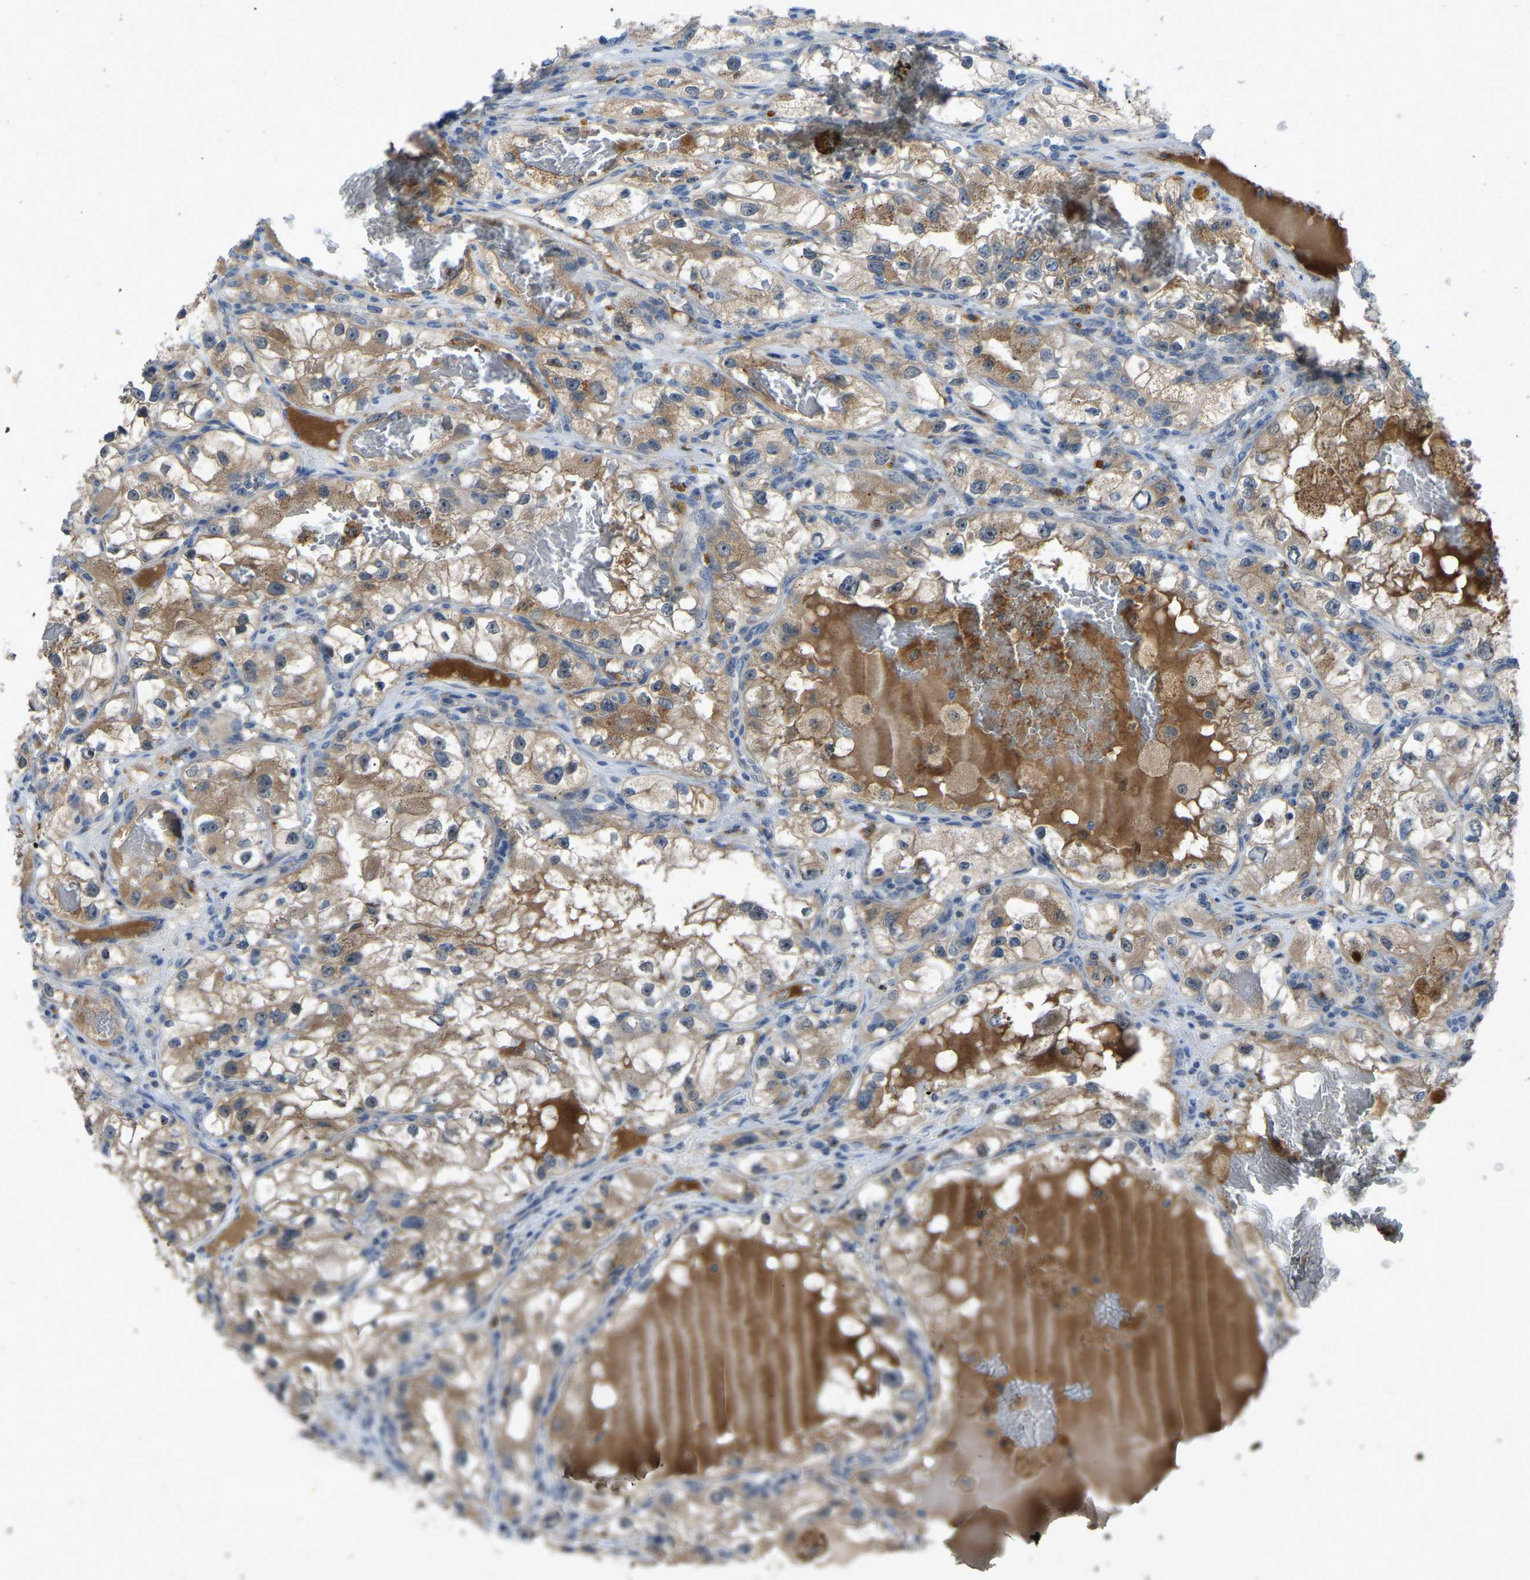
{"staining": {"intensity": "moderate", "quantity": "25%-75%", "location": "cytoplasmic/membranous"}, "tissue": "renal cancer", "cell_type": "Tumor cells", "image_type": "cancer", "snomed": [{"axis": "morphology", "description": "Adenocarcinoma, NOS"}, {"axis": "topography", "description": "Kidney"}], "caption": "Moderate cytoplasmic/membranous positivity is identified in approximately 25%-75% of tumor cells in adenocarcinoma (renal). (DAB IHC with brightfield microscopy, high magnification).", "gene": "FHIT", "patient": {"sex": "female", "age": 57}}